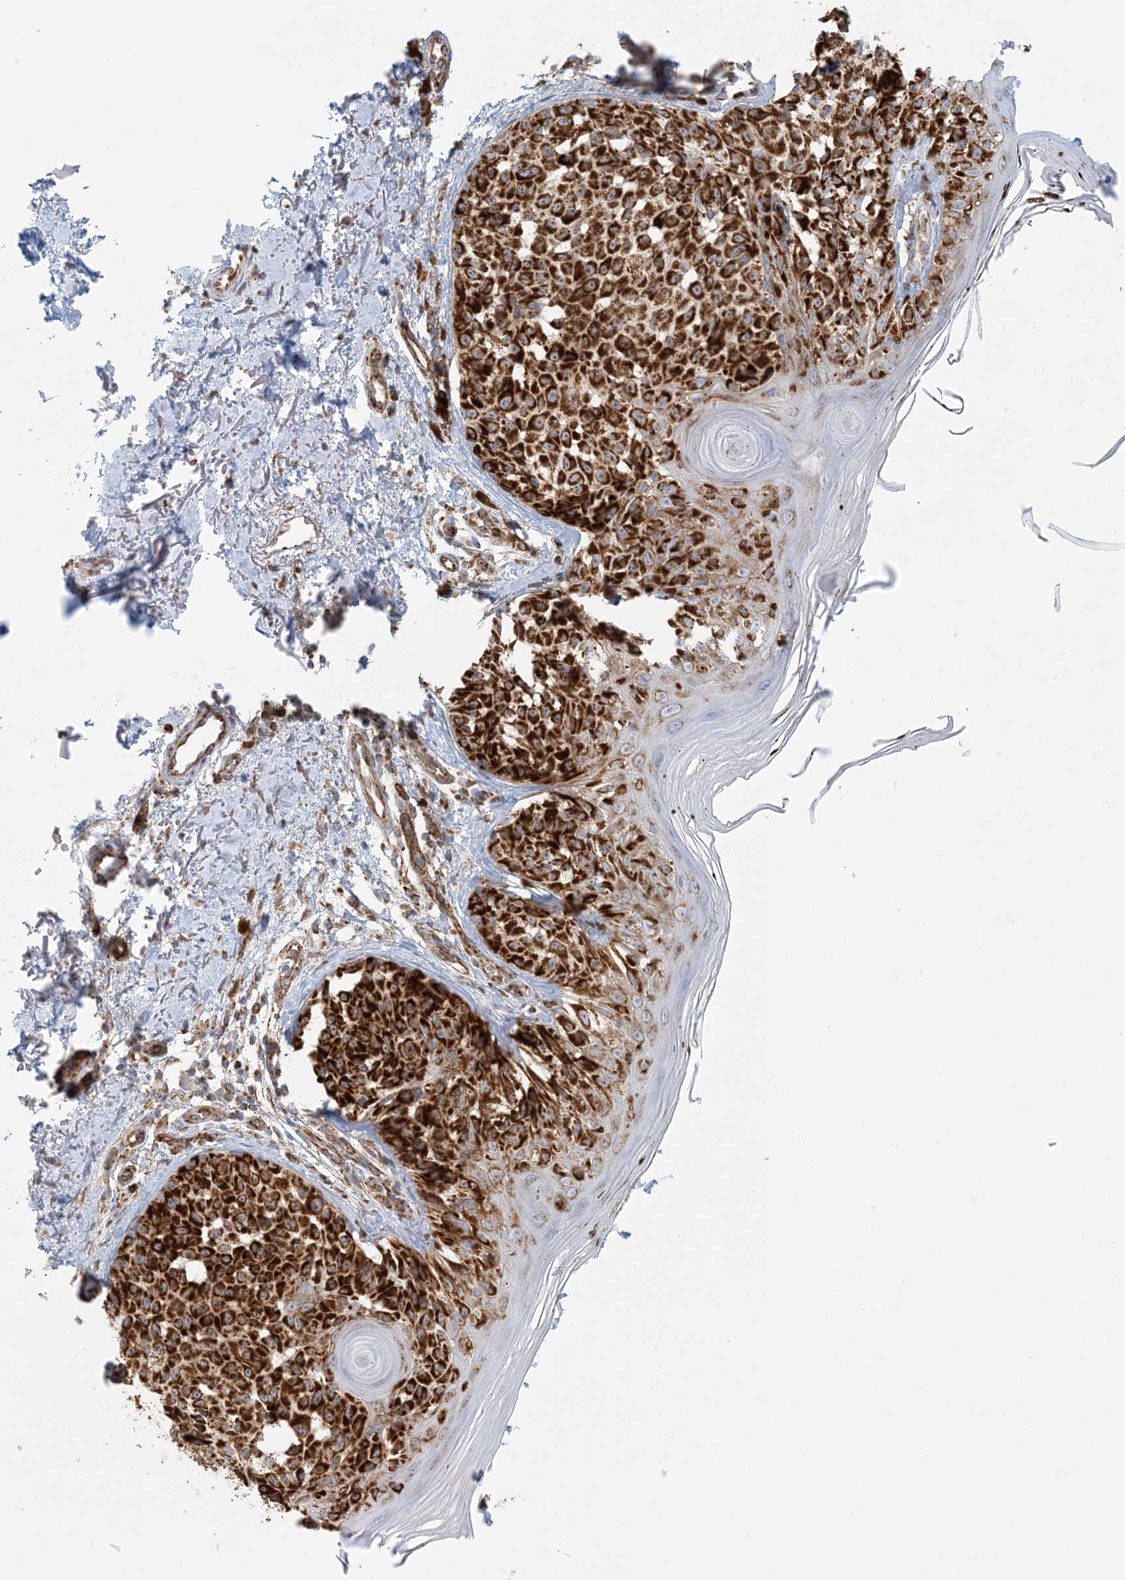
{"staining": {"intensity": "strong", "quantity": ">75%", "location": "cytoplasmic/membranous"}, "tissue": "melanoma", "cell_type": "Tumor cells", "image_type": "cancer", "snomed": [{"axis": "morphology", "description": "Malignant melanoma, NOS"}, {"axis": "topography", "description": "Skin"}], "caption": "The immunohistochemical stain highlights strong cytoplasmic/membranous positivity in tumor cells of malignant melanoma tissue. The protein is stained brown, and the nuclei are stained in blue (DAB IHC with brightfield microscopy, high magnification).", "gene": "COA3", "patient": {"sex": "female", "age": 50}}